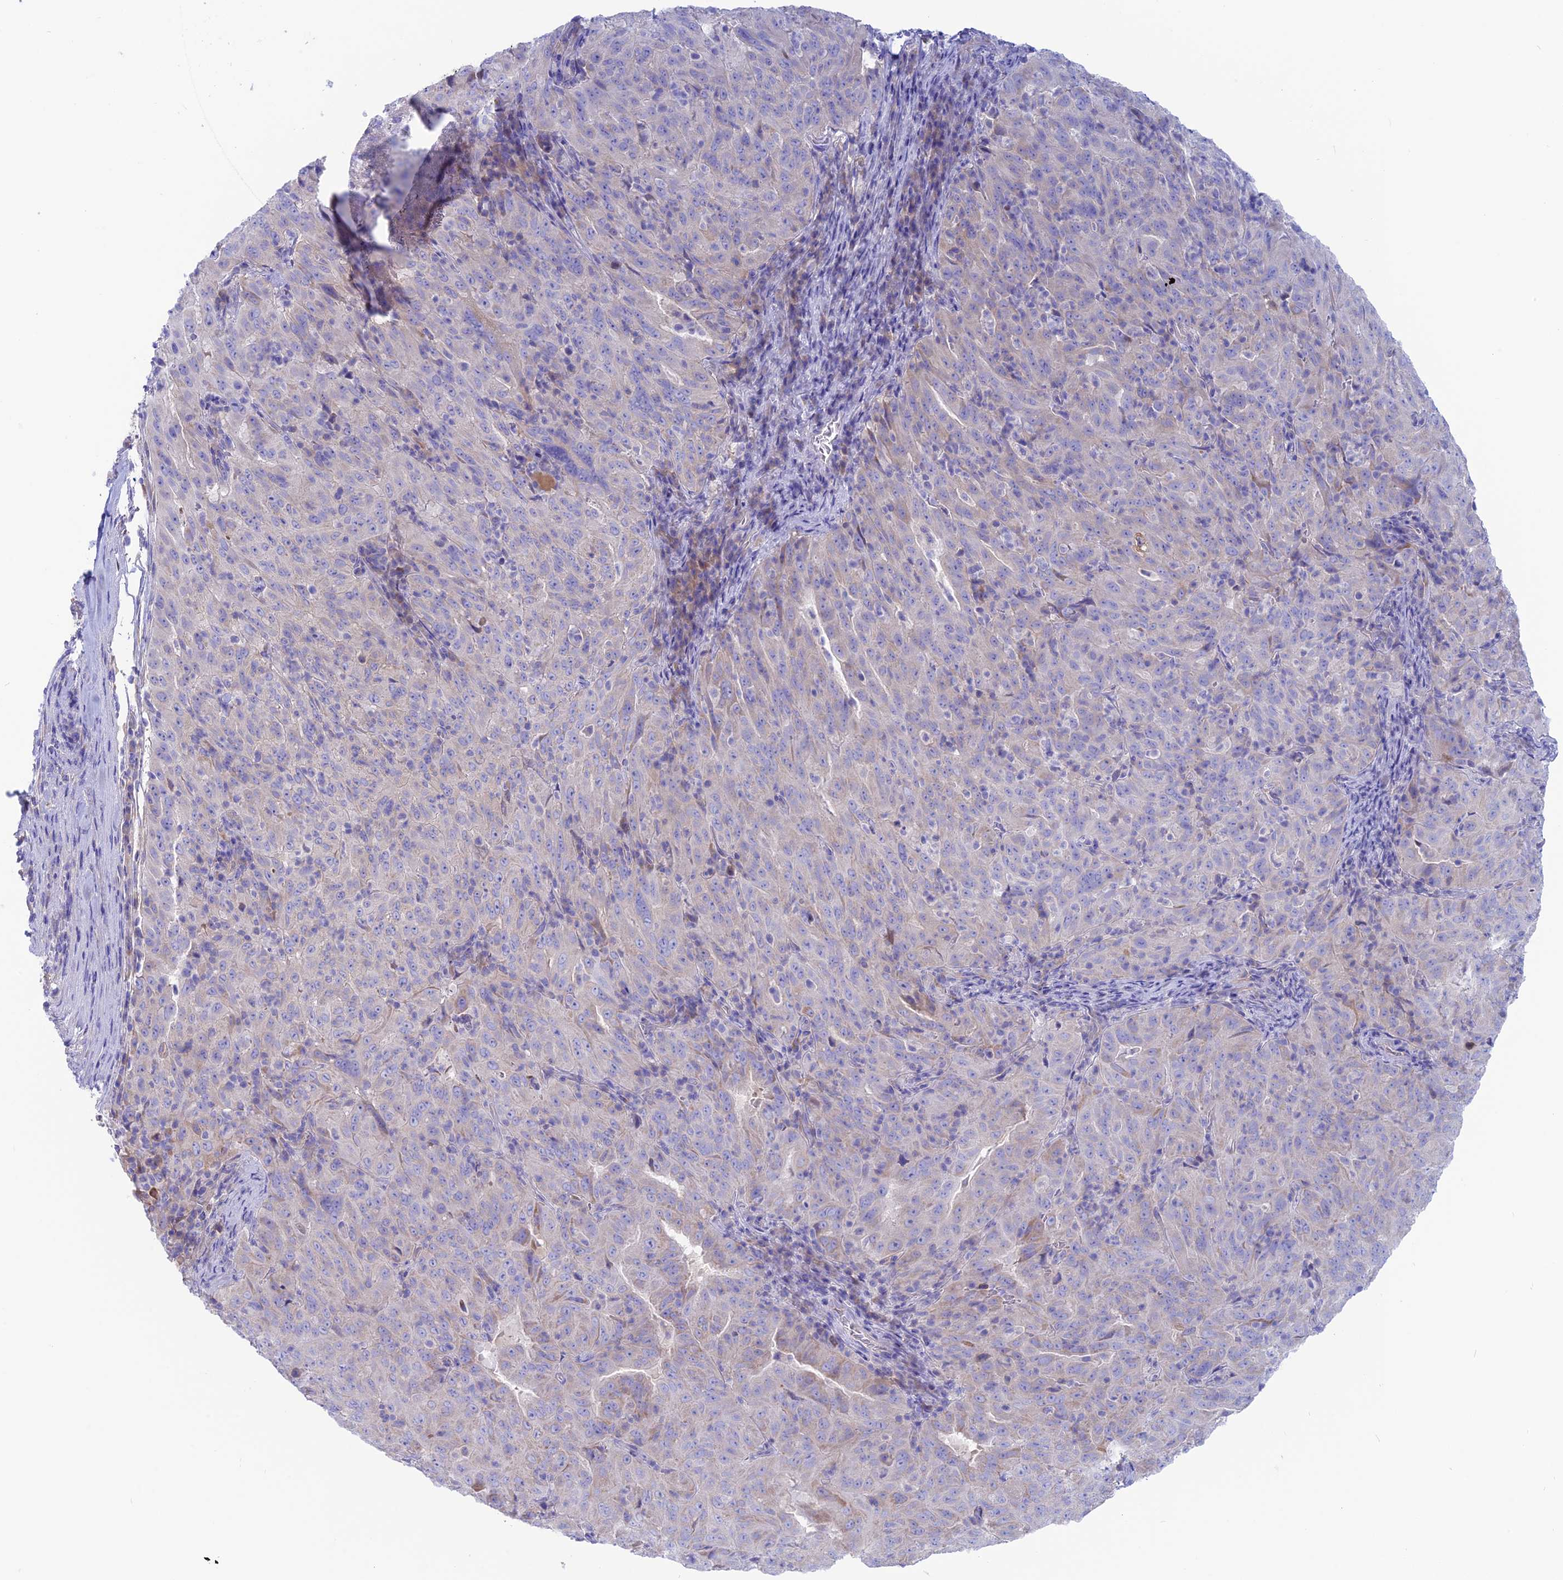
{"staining": {"intensity": "negative", "quantity": "none", "location": "none"}, "tissue": "pancreatic cancer", "cell_type": "Tumor cells", "image_type": "cancer", "snomed": [{"axis": "morphology", "description": "Adenocarcinoma, NOS"}, {"axis": "topography", "description": "Pancreas"}], "caption": "Adenocarcinoma (pancreatic) stained for a protein using immunohistochemistry reveals no positivity tumor cells.", "gene": "LZTFL1", "patient": {"sex": "male", "age": 63}}